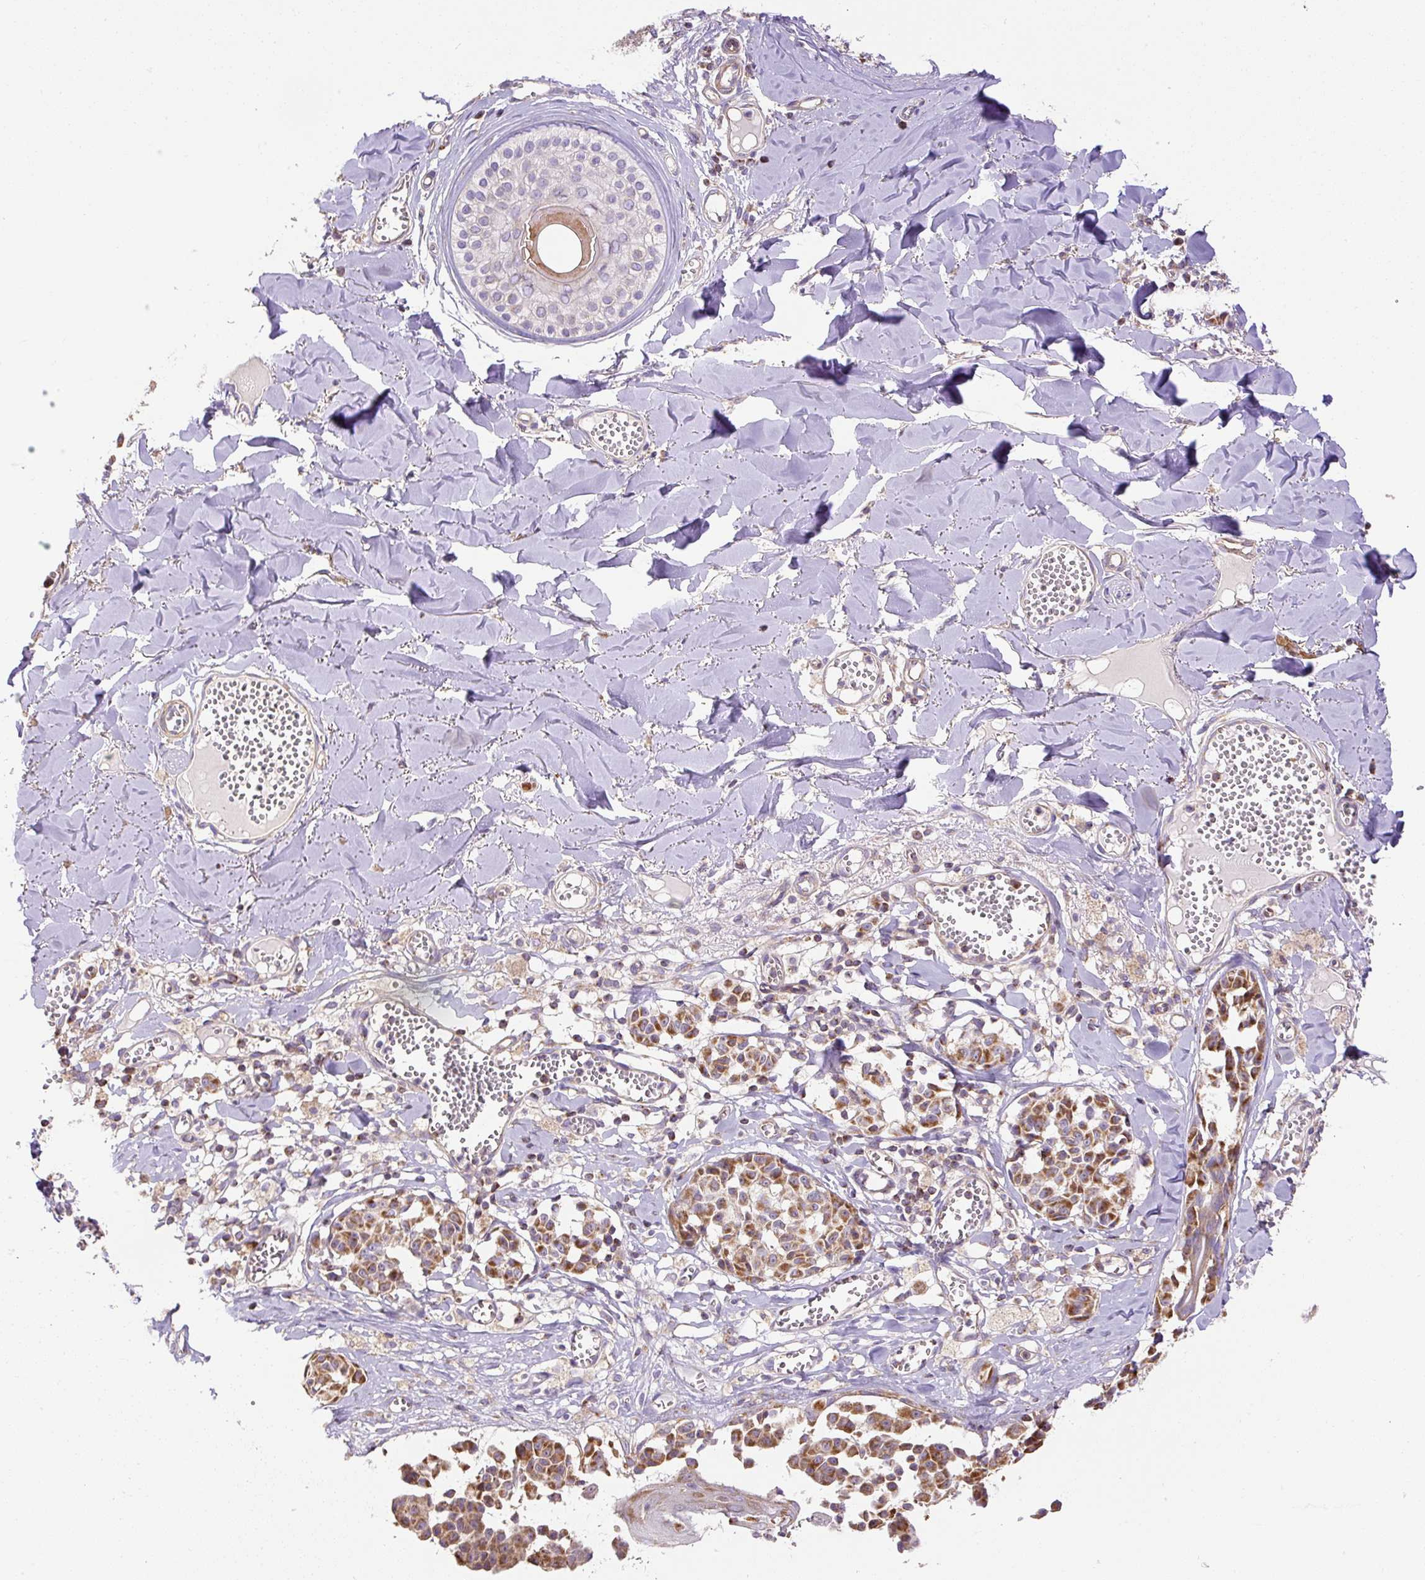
{"staining": {"intensity": "moderate", "quantity": ">75%", "location": "cytoplasmic/membranous"}, "tissue": "melanoma", "cell_type": "Tumor cells", "image_type": "cancer", "snomed": [{"axis": "morphology", "description": "Malignant melanoma, NOS"}, {"axis": "topography", "description": "Skin"}], "caption": "A medium amount of moderate cytoplasmic/membranous expression is appreciated in approximately >75% of tumor cells in melanoma tissue.", "gene": "NDUFAF2", "patient": {"sex": "female", "age": 43}}